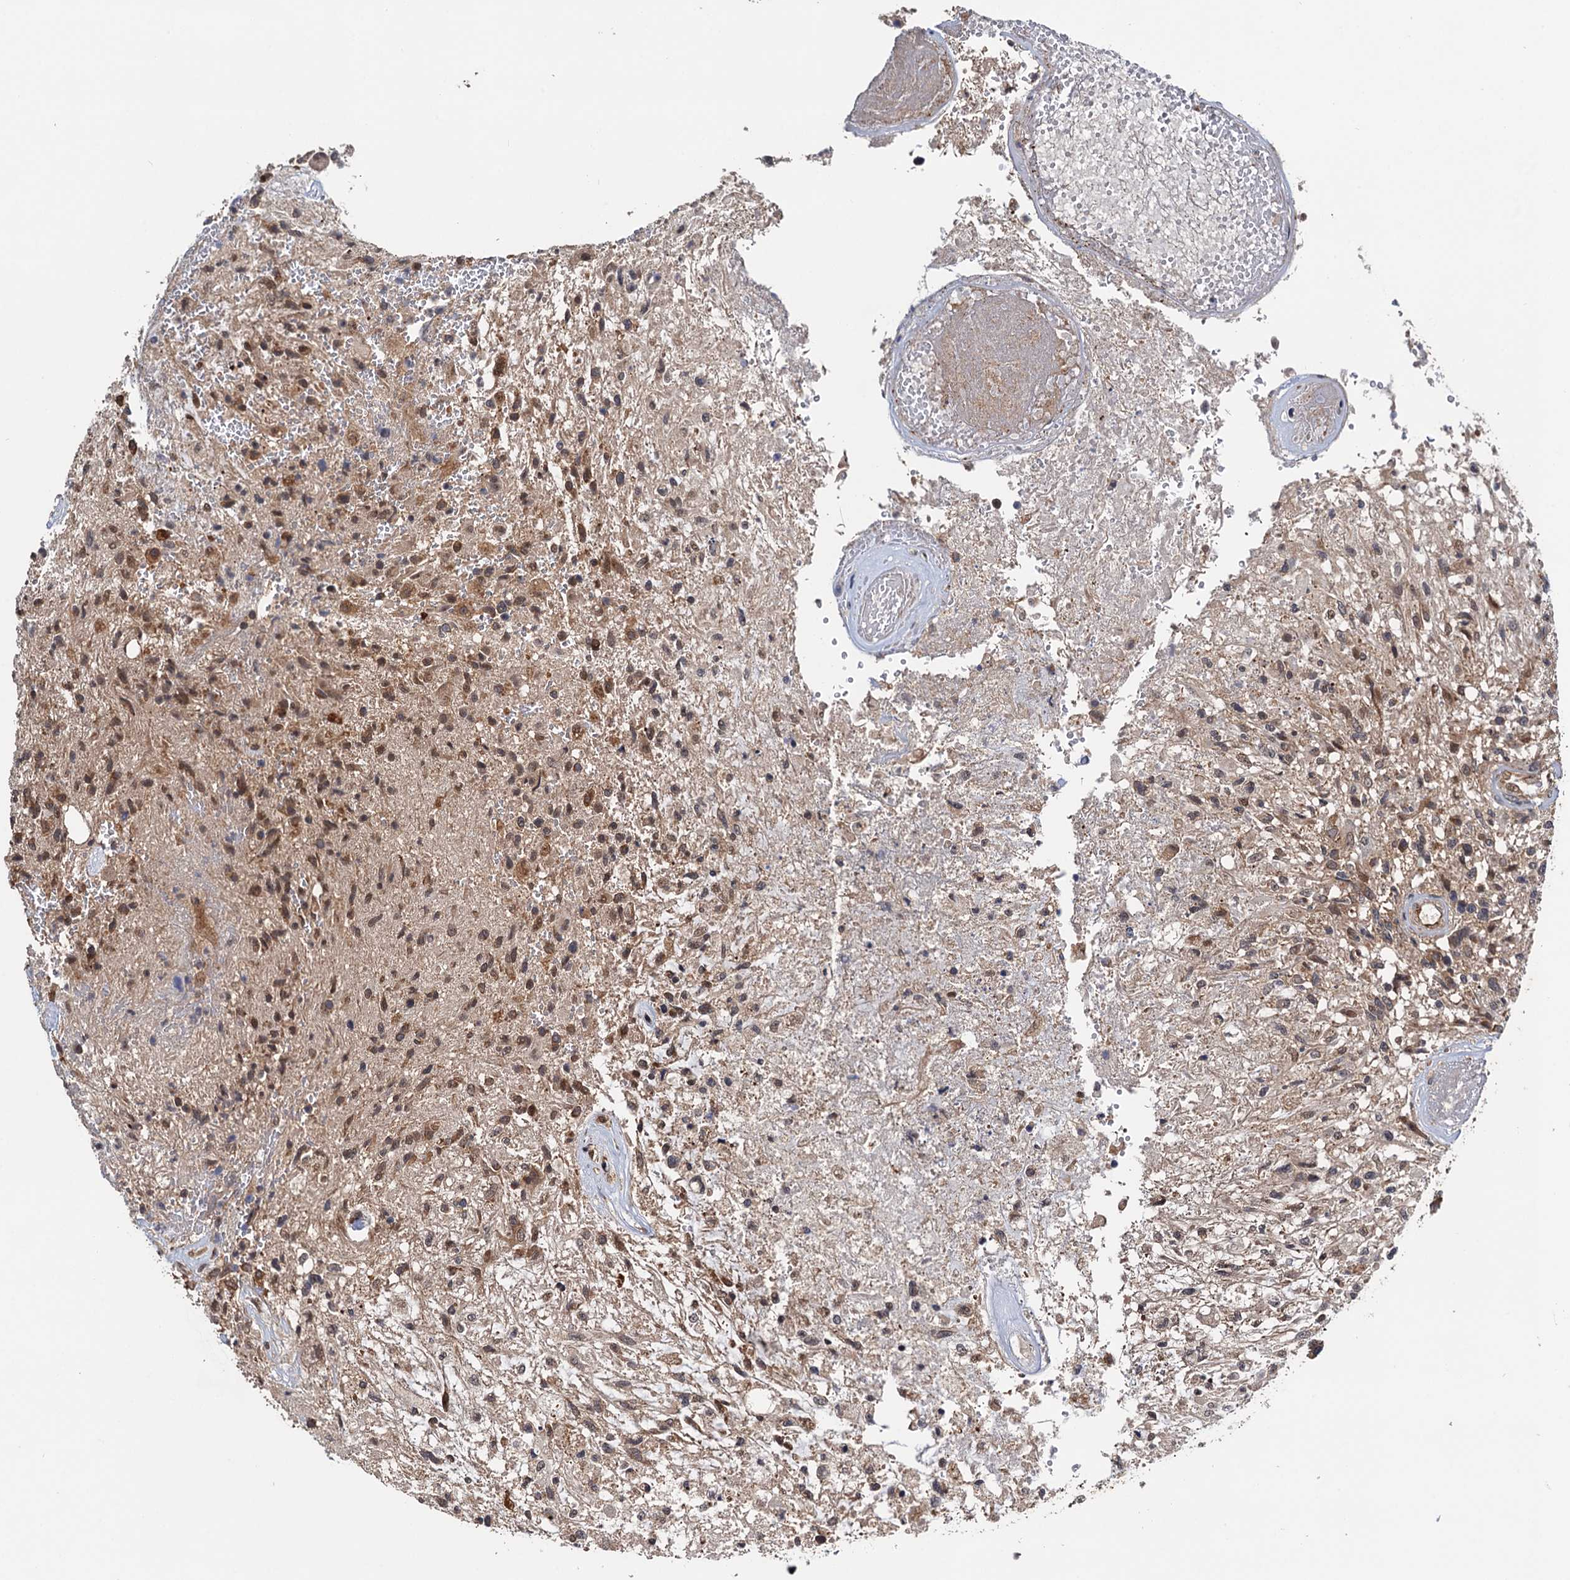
{"staining": {"intensity": "moderate", "quantity": "25%-75%", "location": "cytoplasmic/membranous"}, "tissue": "glioma", "cell_type": "Tumor cells", "image_type": "cancer", "snomed": [{"axis": "morphology", "description": "Glioma, malignant, High grade"}, {"axis": "topography", "description": "Brain"}], "caption": "The immunohistochemical stain shows moderate cytoplasmic/membranous expression in tumor cells of glioma tissue. The staining is performed using DAB (3,3'-diaminobenzidine) brown chromogen to label protein expression. The nuclei are counter-stained blue using hematoxylin.", "gene": "NAA16", "patient": {"sex": "male", "age": 56}}